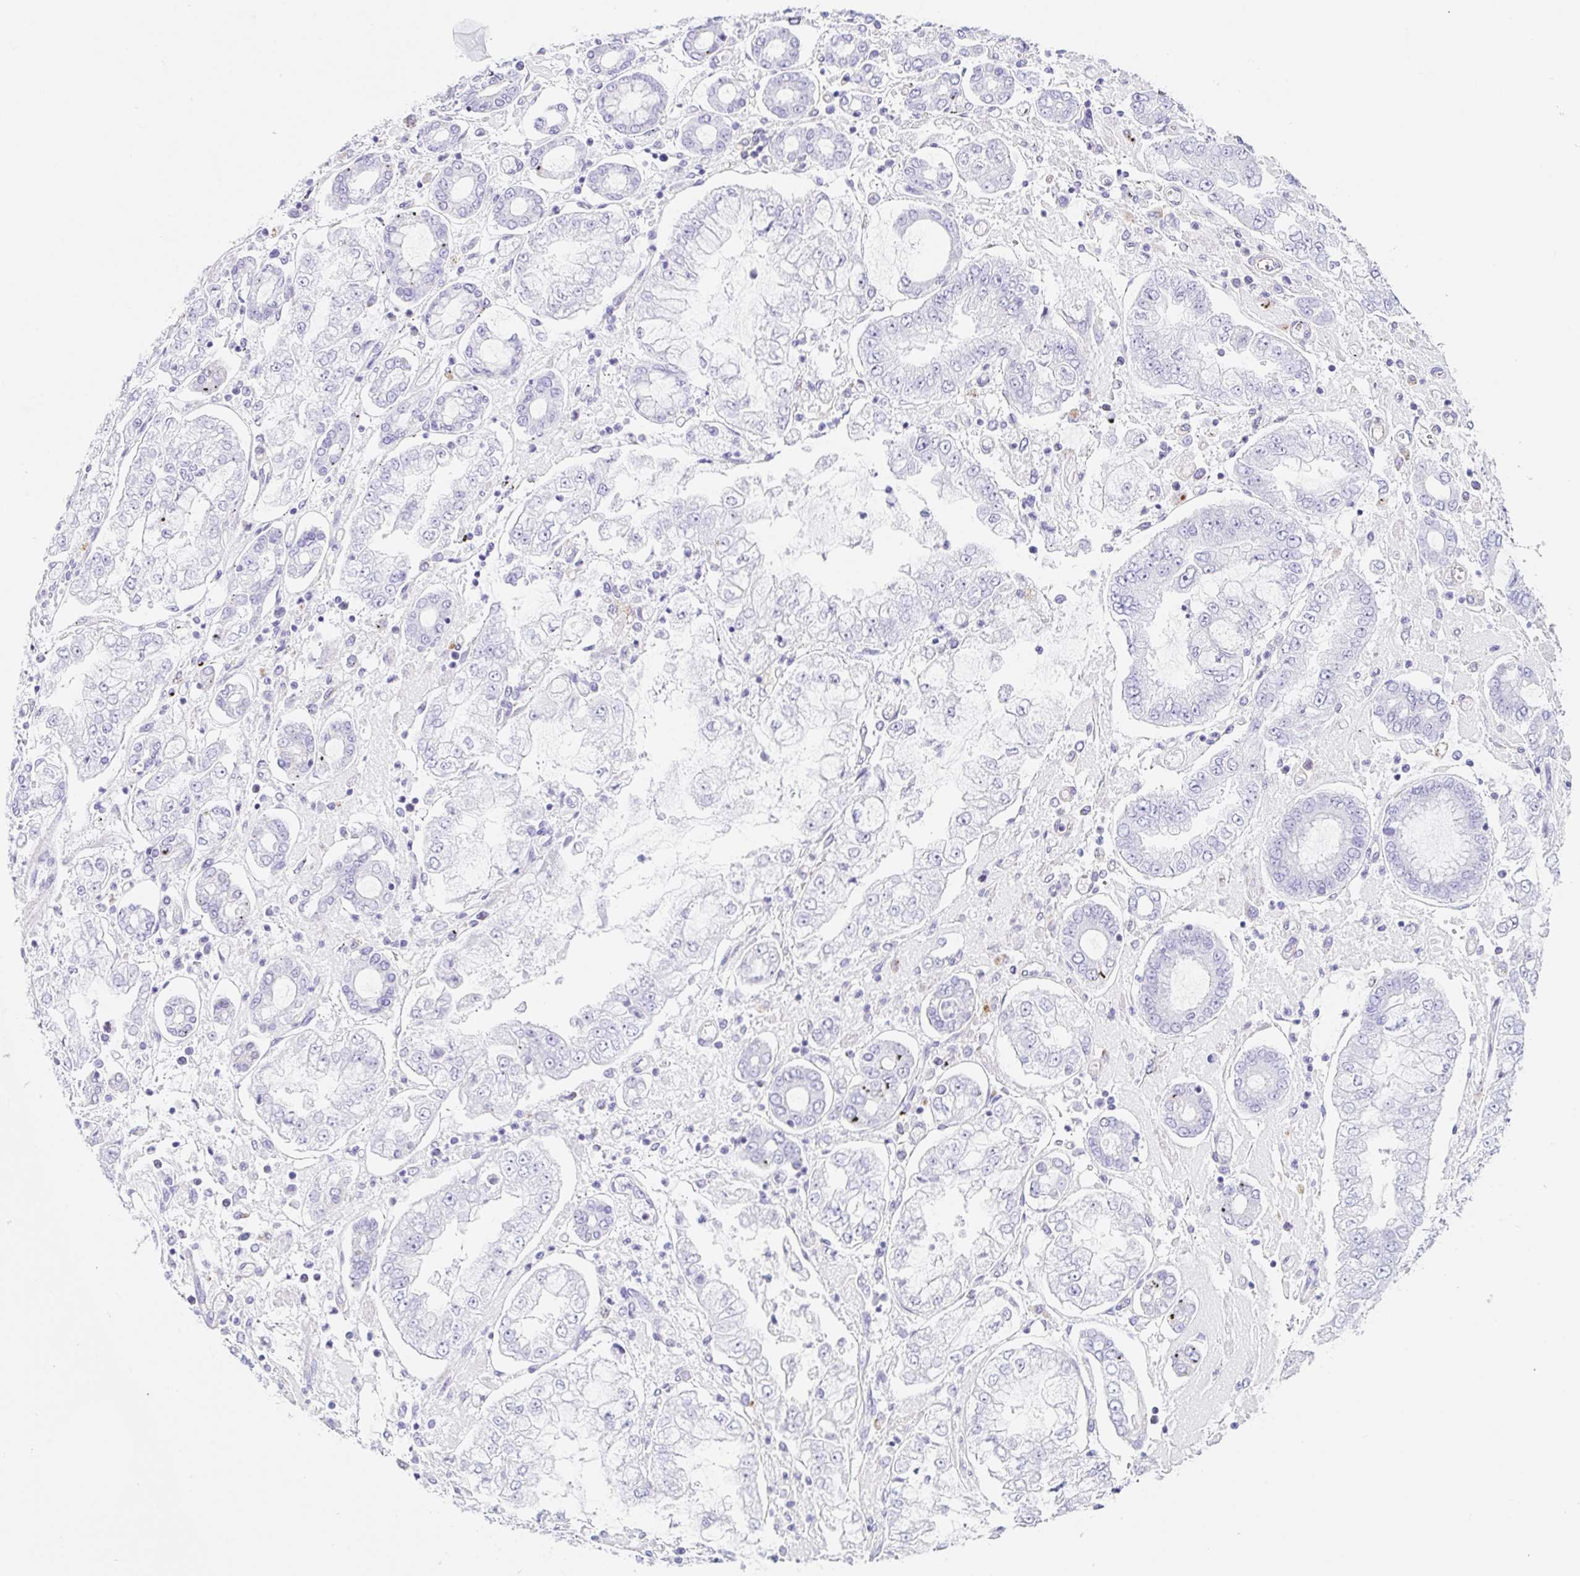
{"staining": {"intensity": "negative", "quantity": "none", "location": "none"}, "tissue": "stomach cancer", "cell_type": "Tumor cells", "image_type": "cancer", "snomed": [{"axis": "morphology", "description": "Adenocarcinoma, NOS"}, {"axis": "topography", "description": "Stomach"}], "caption": "Immunohistochemistry micrograph of human stomach cancer (adenocarcinoma) stained for a protein (brown), which displays no expression in tumor cells.", "gene": "DKK4", "patient": {"sex": "male", "age": 76}}